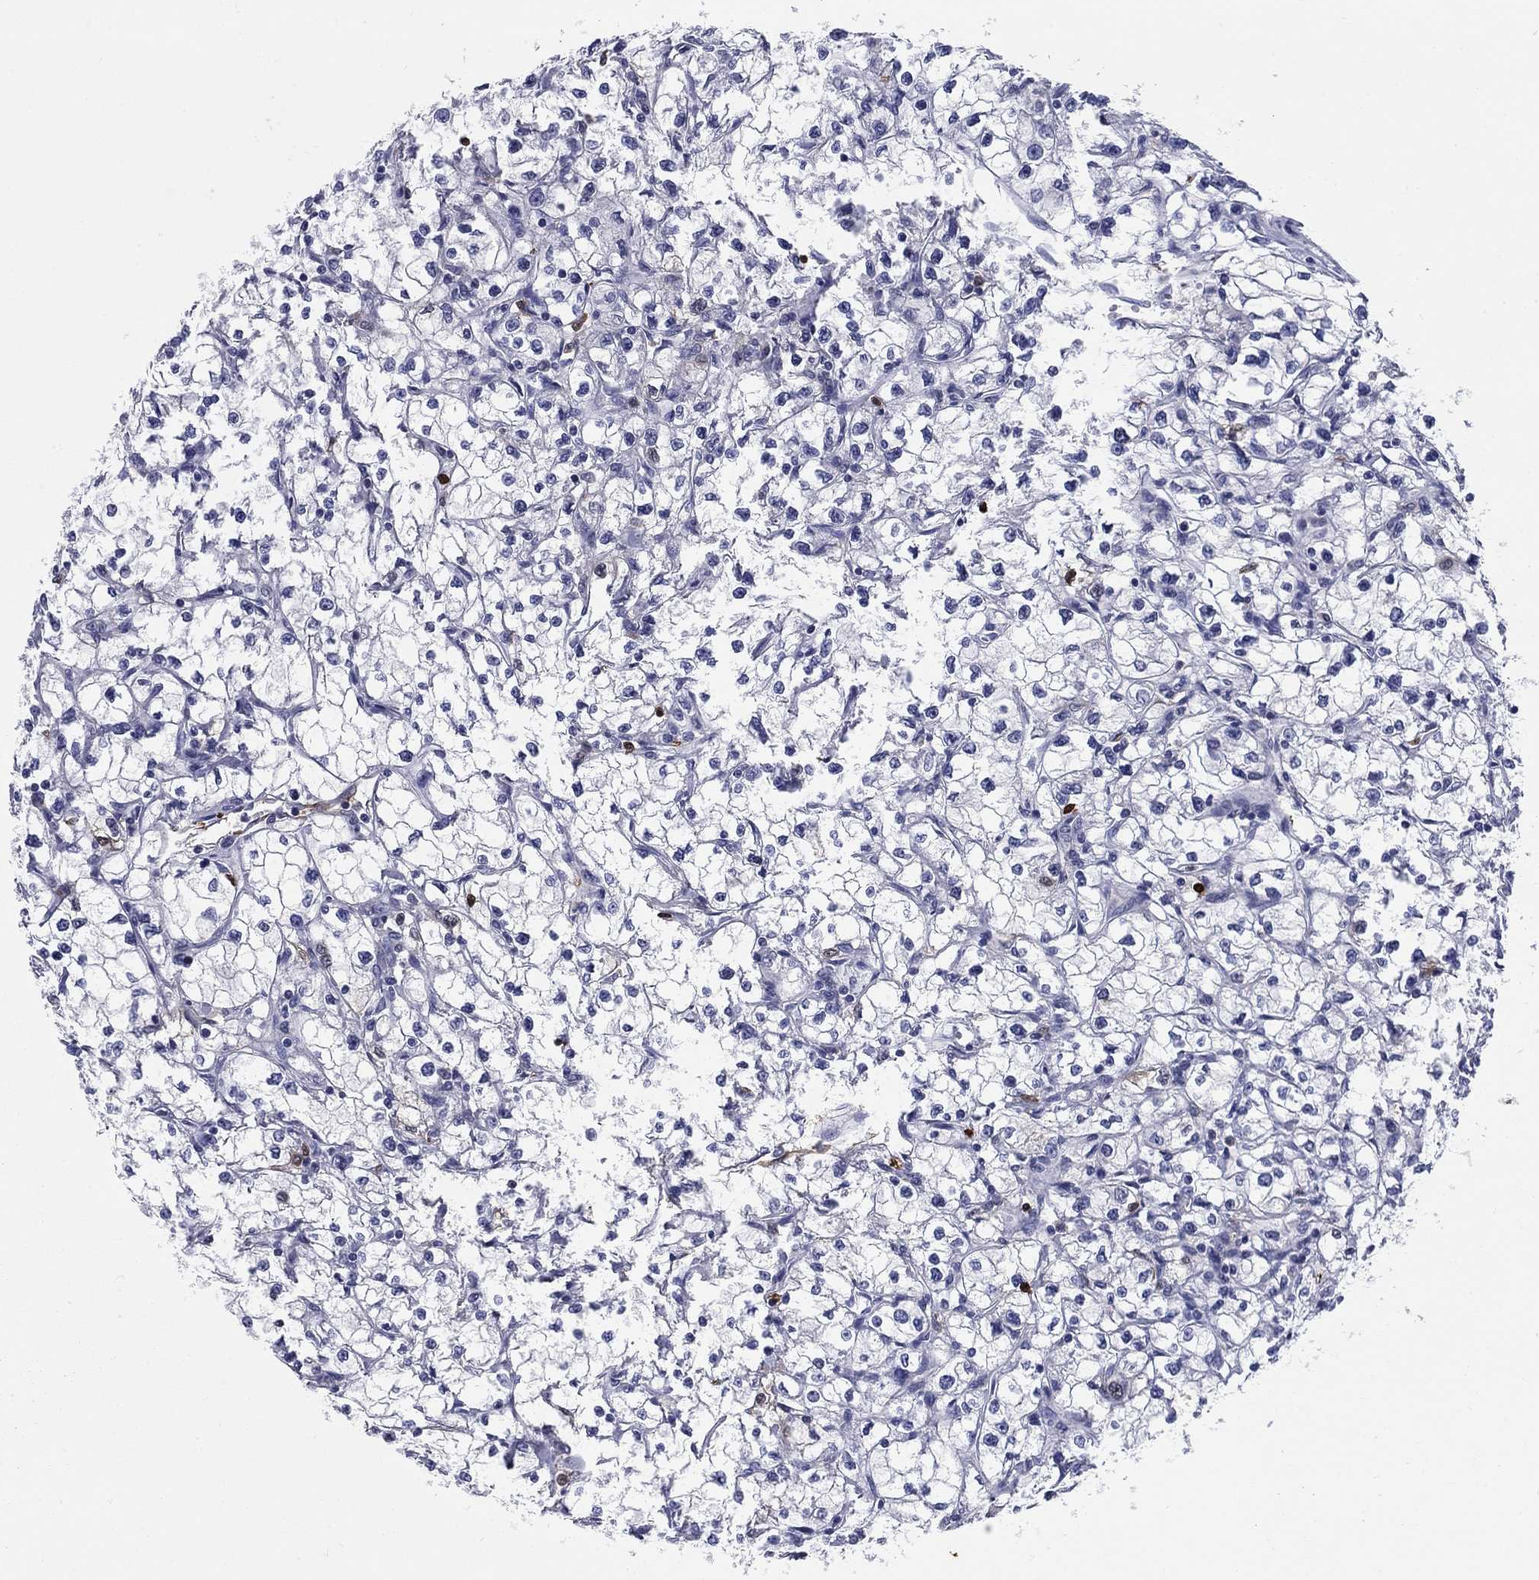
{"staining": {"intensity": "negative", "quantity": "none", "location": "none"}, "tissue": "renal cancer", "cell_type": "Tumor cells", "image_type": "cancer", "snomed": [{"axis": "morphology", "description": "Adenocarcinoma, NOS"}, {"axis": "topography", "description": "Kidney"}], "caption": "The micrograph displays no significant expression in tumor cells of renal adenocarcinoma.", "gene": "STMN1", "patient": {"sex": "male", "age": 67}}